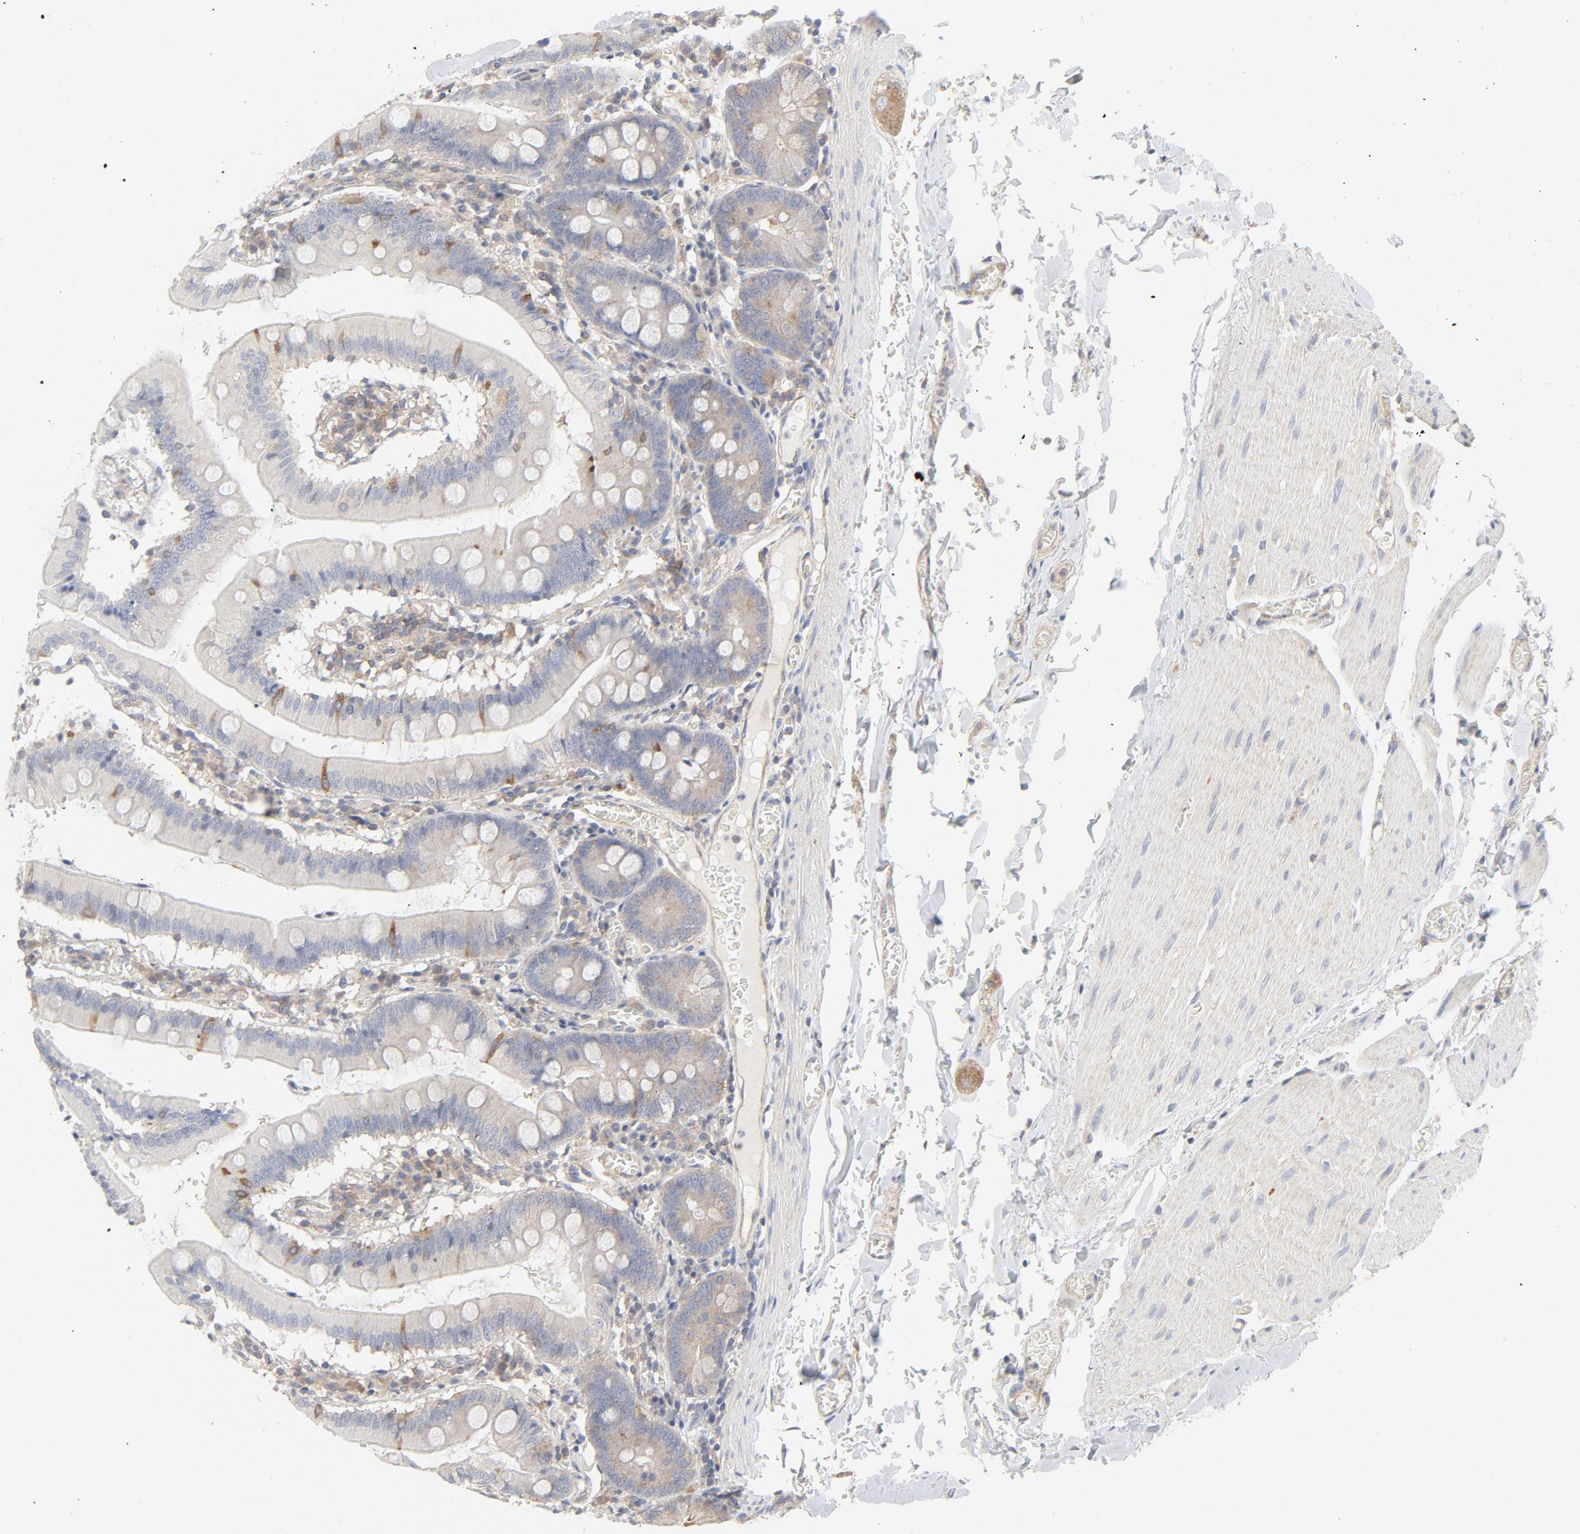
{"staining": {"intensity": "weak", "quantity": "<25%", "location": "cytoplasmic/membranous"}, "tissue": "small intestine", "cell_type": "Glandular cells", "image_type": "normal", "snomed": [{"axis": "morphology", "description": "Normal tissue, NOS"}, {"axis": "topography", "description": "Small intestine"}], "caption": "An IHC histopathology image of normal small intestine is shown. There is no staining in glandular cells of small intestine. (Immunohistochemistry (ihc), brightfield microscopy, high magnification).", "gene": "RABEP1", "patient": {"sex": "male", "age": 71}}